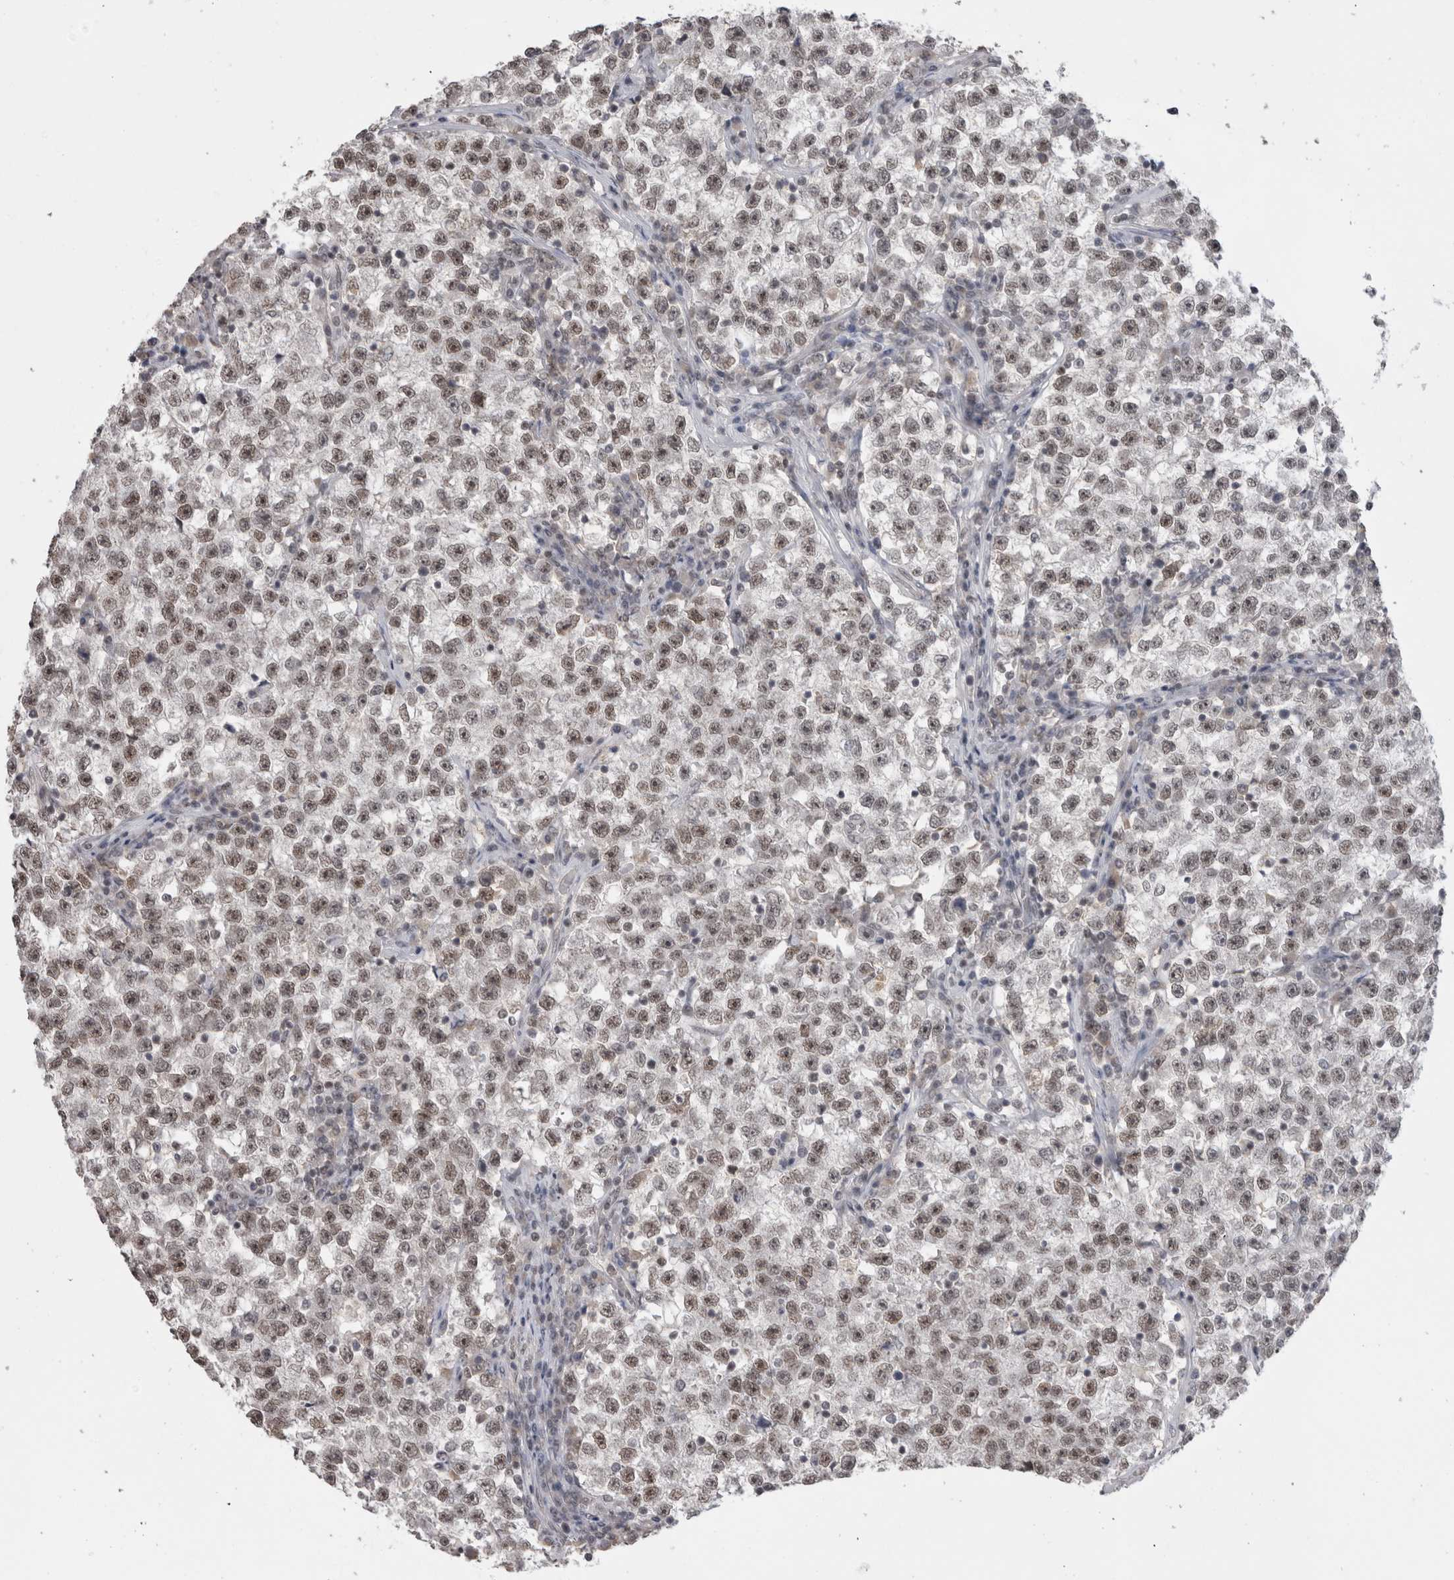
{"staining": {"intensity": "moderate", "quantity": "25%-75%", "location": "nuclear"}, "tissue": "testis cancer", "cell_type": "Tumor cells", "image_type": "cancer", "snomed": [{"axis": "morphology", "description": "Seminoma, NOS"}, {"axis": "topography", "description": "Testis"}], "caption": "Immunohistochemical staining of testis cancer (seminoma) demonstrates medium levels of moderate nuclear protein expression in about 25%-75% of tumor cells. The protein is shown in brown color, while the nuclei are stained blue.", "gene": "DAXX", "patient": {"sex": "male", "age": 22}}